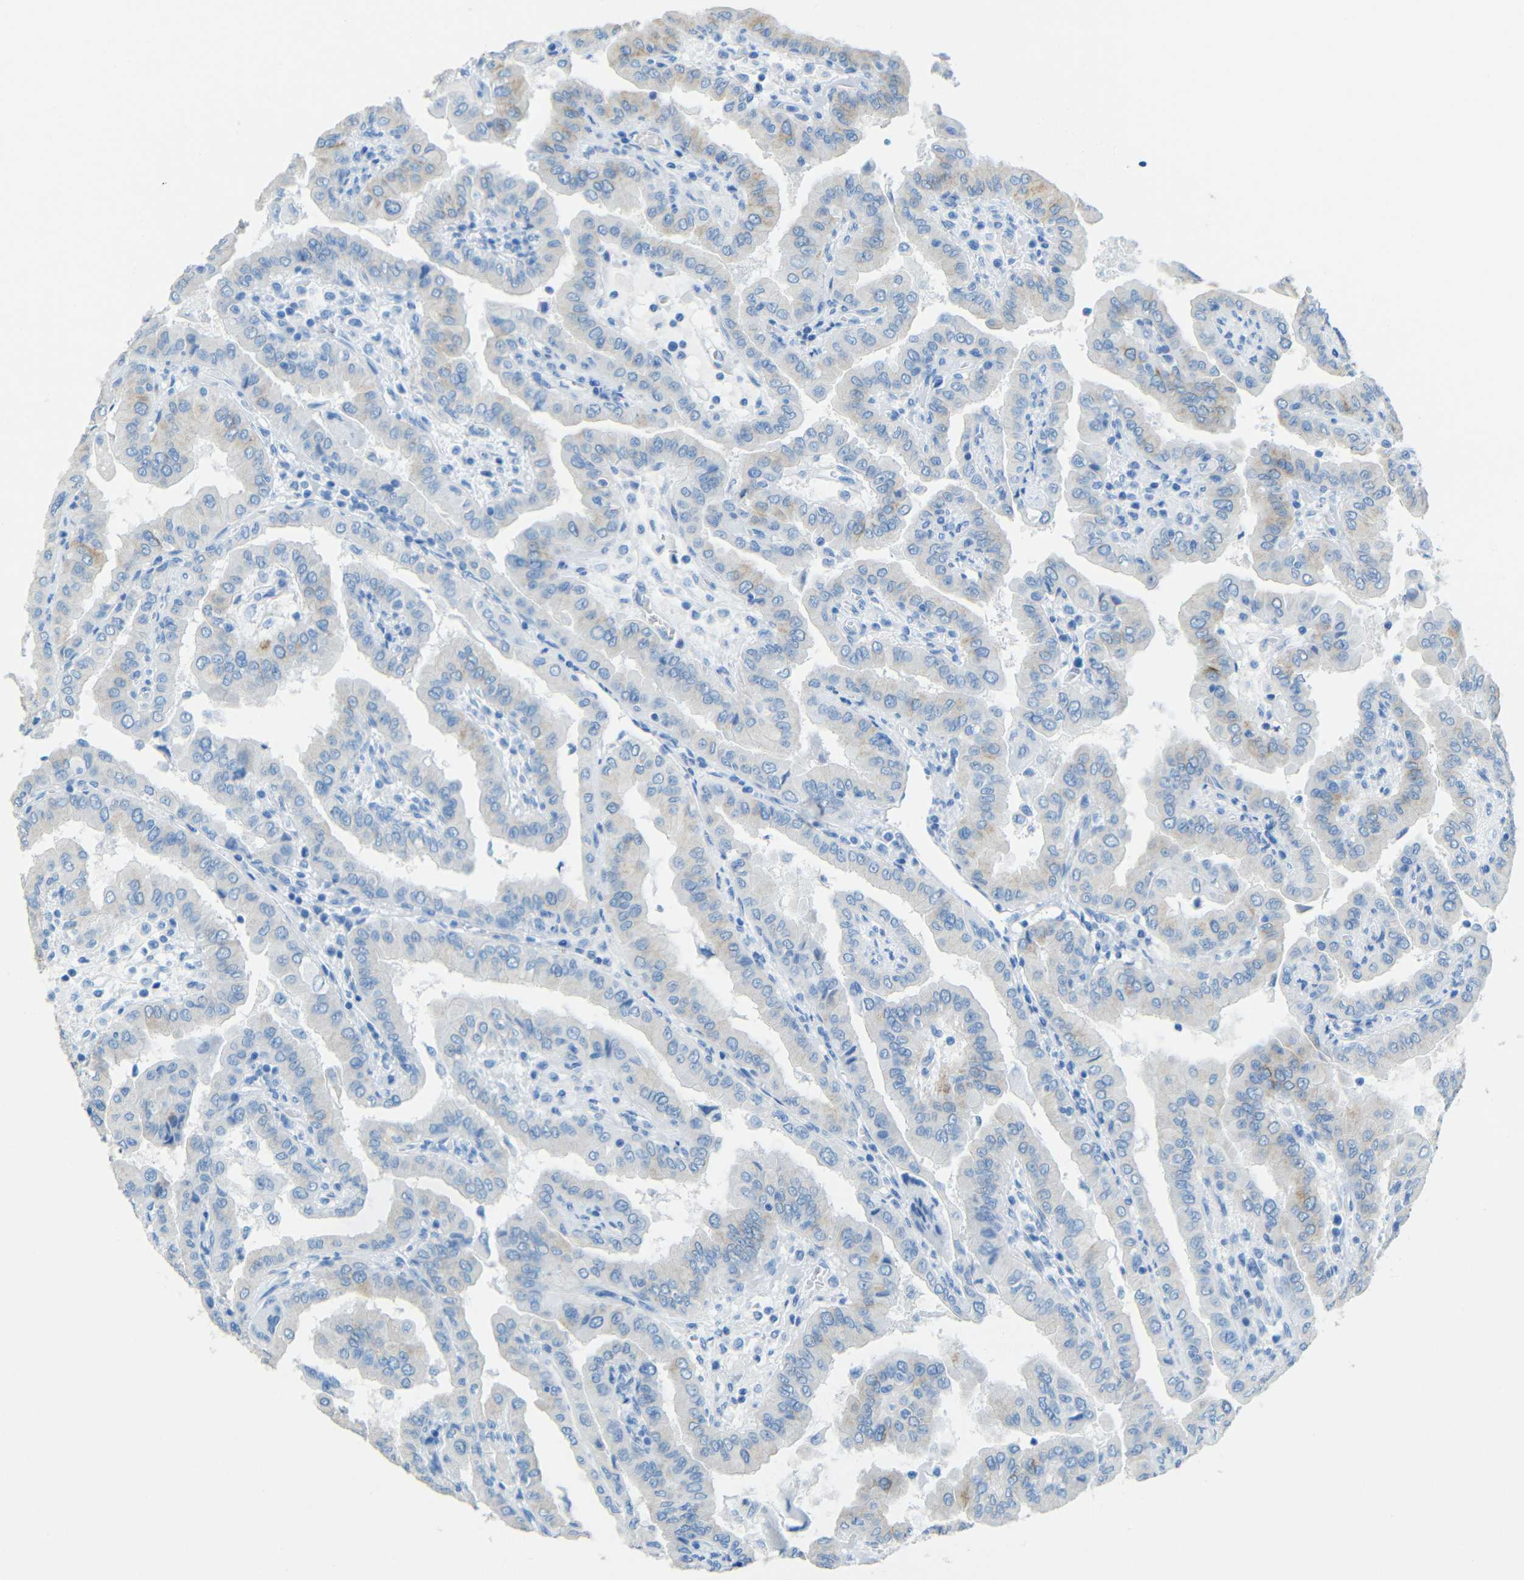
{"staining": {"intensity": "weak", "quantity": "<25%", "location": "cytoplasmic/membranous"}, "tissue": "thyroid cancer", "cell_type": "Tumor cells", "image_type": "cancer", "snomed": [{"axis": "morphology", "description": "Papillary adenocarcinoma, NOS"}, {"axis": "topography", "description": "Thyroid gland"}], "caption": "A histopathology image of thyroid papillary adenocarcinoma stained for a protein shows no brown staining in tumor cells.", "gene": "TUBB4B", "patient": {"sex": "male", "age": 33}}